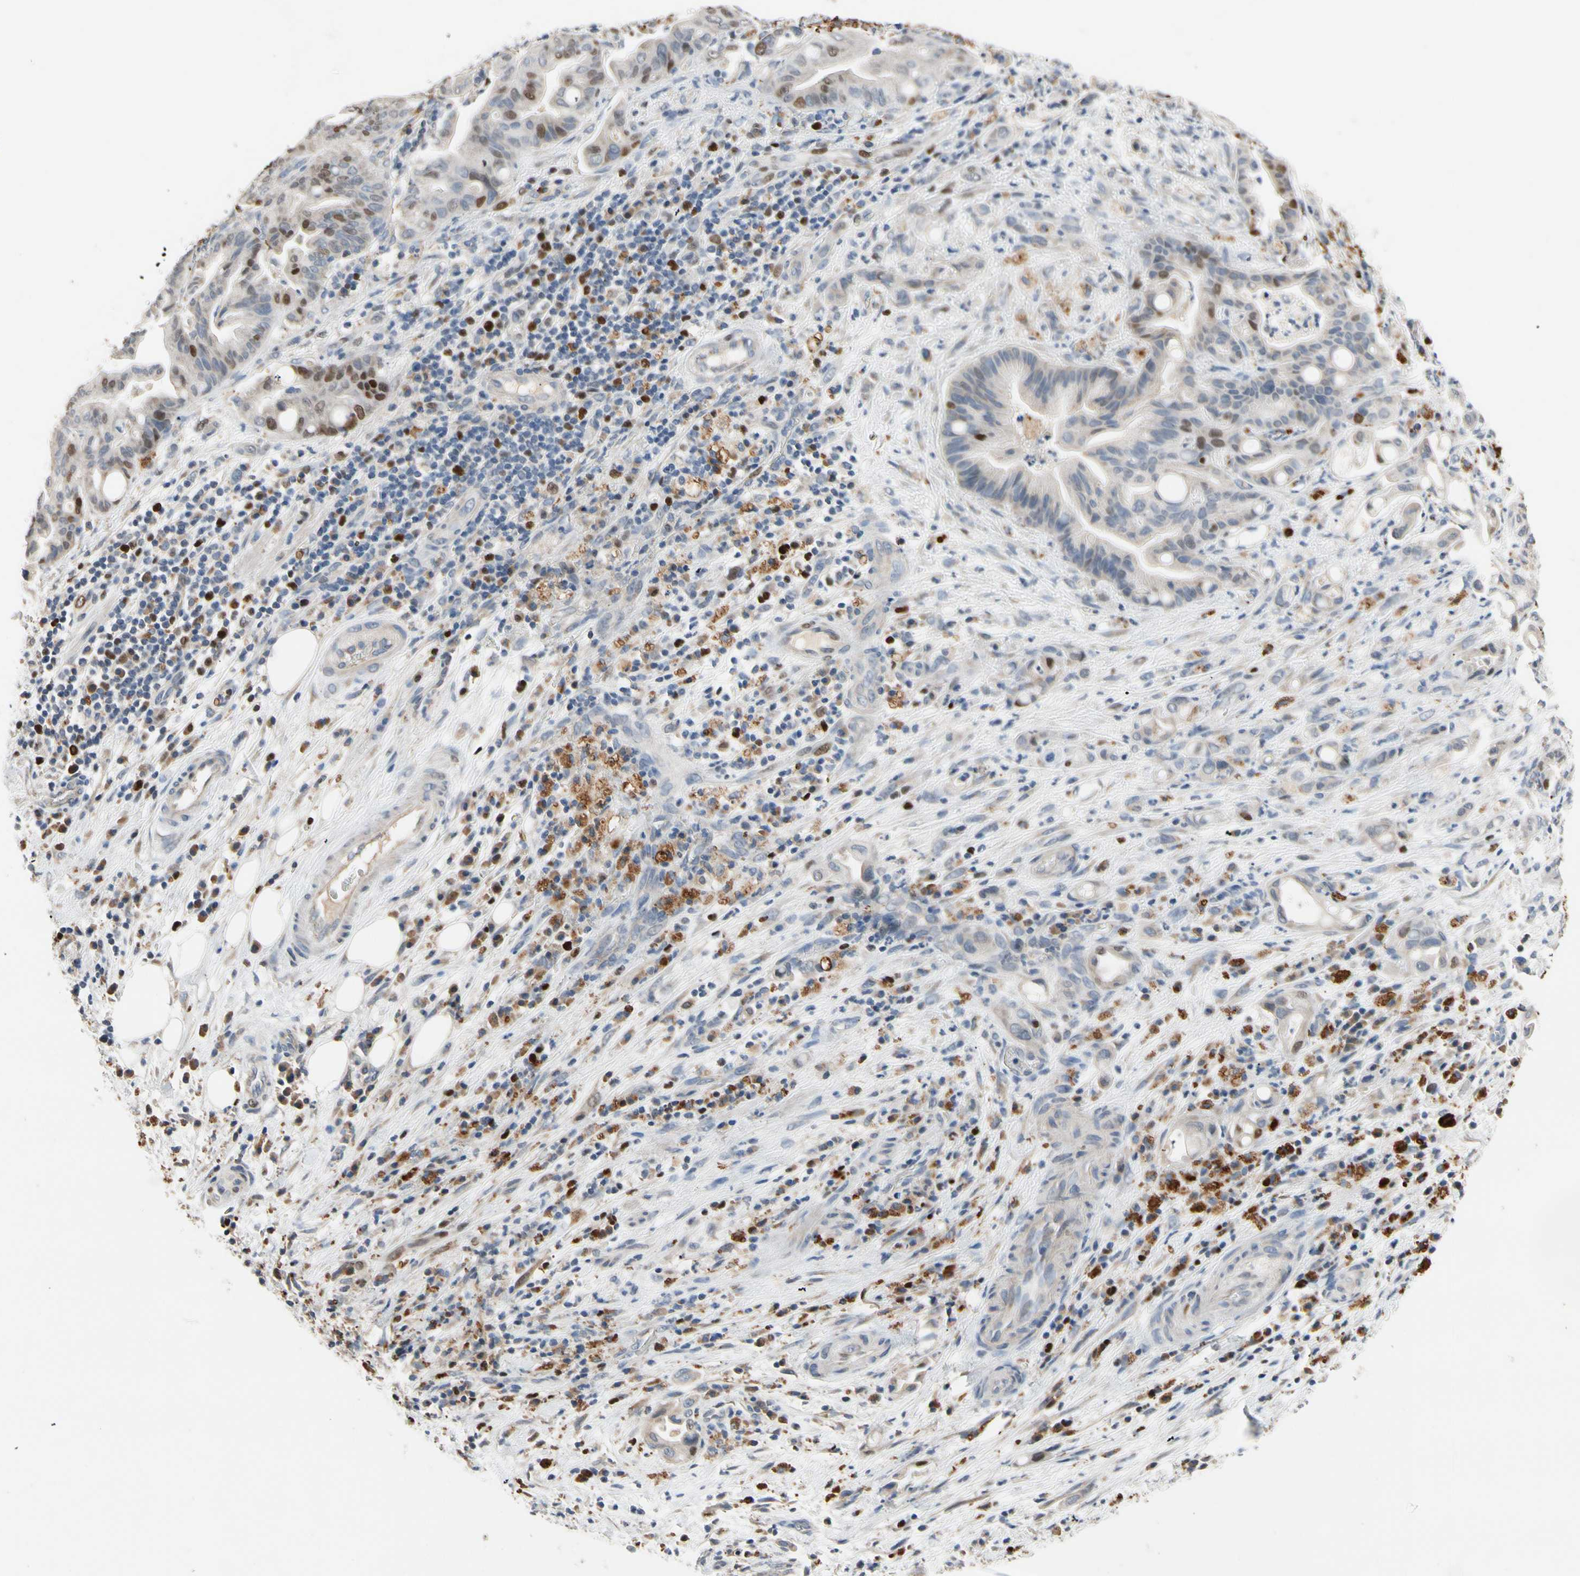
{"staining": {"intensity": "moderate", "quantity": "<25%", "location": "nuclear"}, "tissue": "liver cancer", "cell_type": "Tumor cells", "image_type": "cancer", "snomed": [{"axis": "morphology", "description": "Cholangiocarcinoma"}, {"axis": "topography", "description": "Liver"}], "caption": "Immunohistochemical staining of cholangiocarcinoma (liver) reveals moderate nuclear protein positivity in about <25% of tumor cells.", "gene": "ZKSCAN4", "patient": {"sex": "female", "age": 68}}